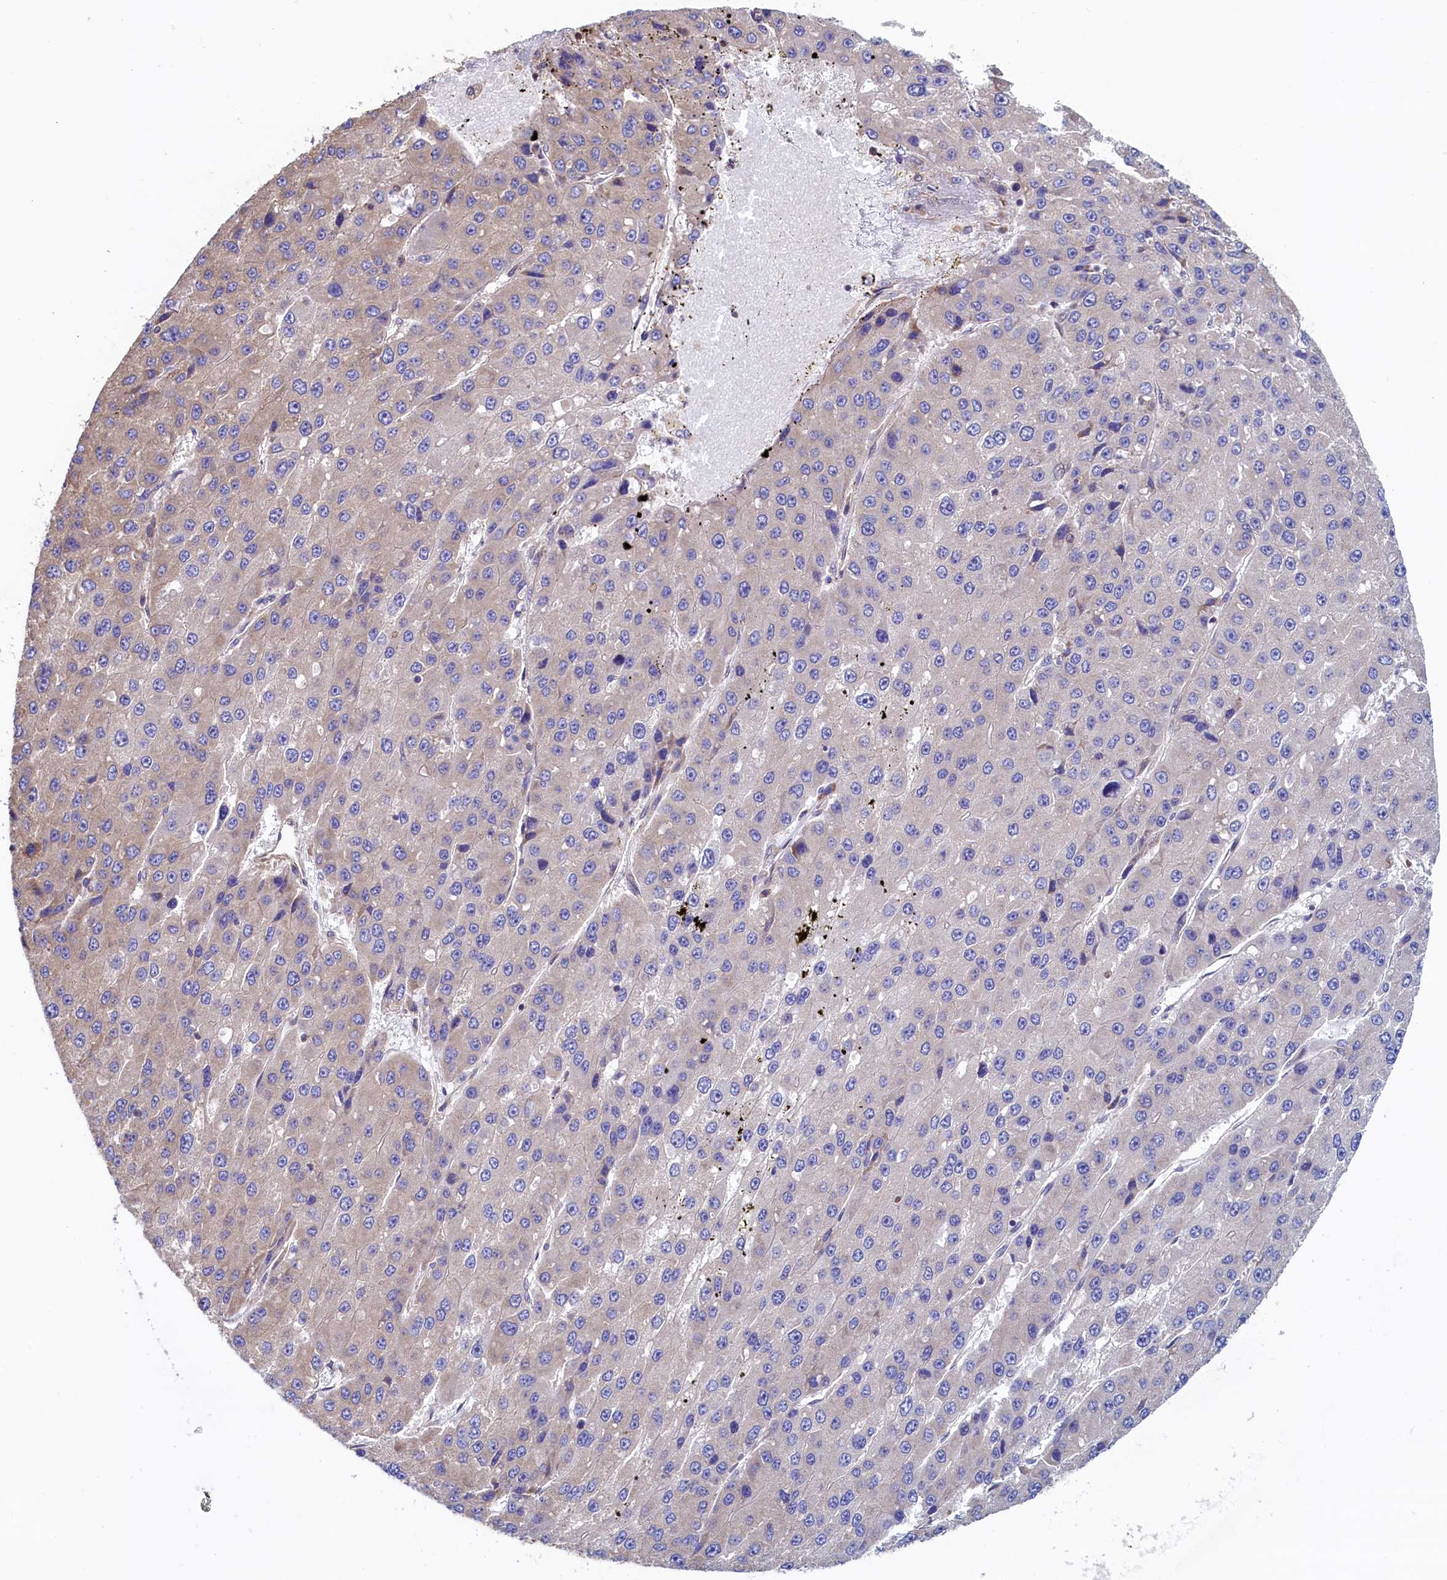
{"staining": {"intensity": "negative", "quantity": "none", "location": "none"}, "tissue": "liver cancer", "cell_type": "Tumor cells", "image_type": "cancer", "snomed": [{"axis": "morphology", "description": "Carcinoma, Hepatocellular, NOS"}, {"axis": "topography", "description": "Liver"}], "caption": "DAB immunohistochemical staining of liver cancer demonstrates no significant staining in tumor cells.", "gene": "ATXN2L", "patient": {"sex": "female", "age": 73}}